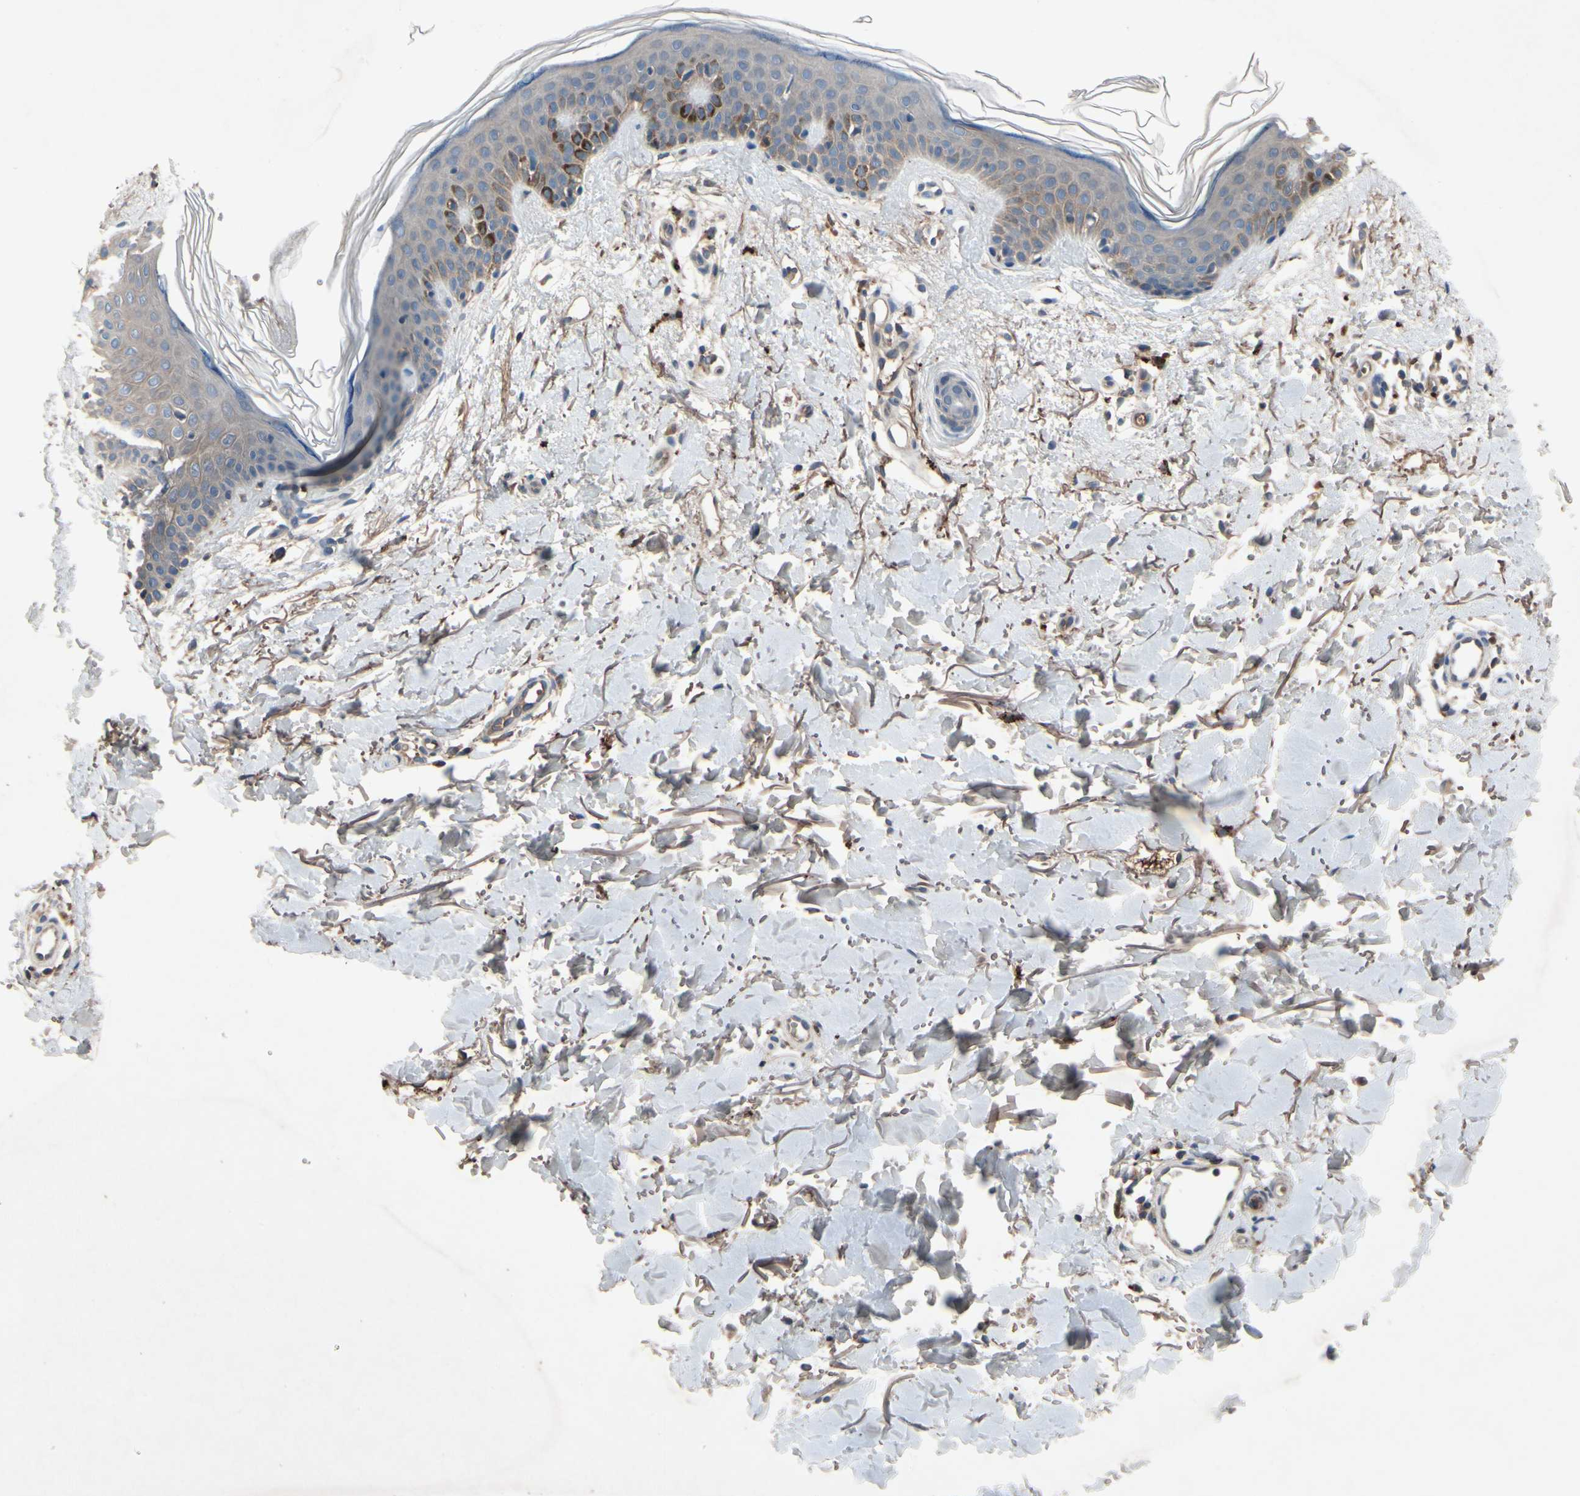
{"staining": {"intensity": "moderate", "quantity": ">75%", "location": "cytoplasmic/membranous"}, "tissue": "skin", "cell_type": "Fibroblasts", "image_type": "normal", "snomed": [{"axis": "morphology", "description": "Normal tissue, NOS"}, {"axis": "topography", "description": "Skin"}], "caption": "Moderate cytoplasmic/membranous positivity for a protein is seen in approximately >75% of fibroblasts of normal skin using IHC.", "gene": "IL1RL1", "patient": {"sex": "female", "age": 56}}